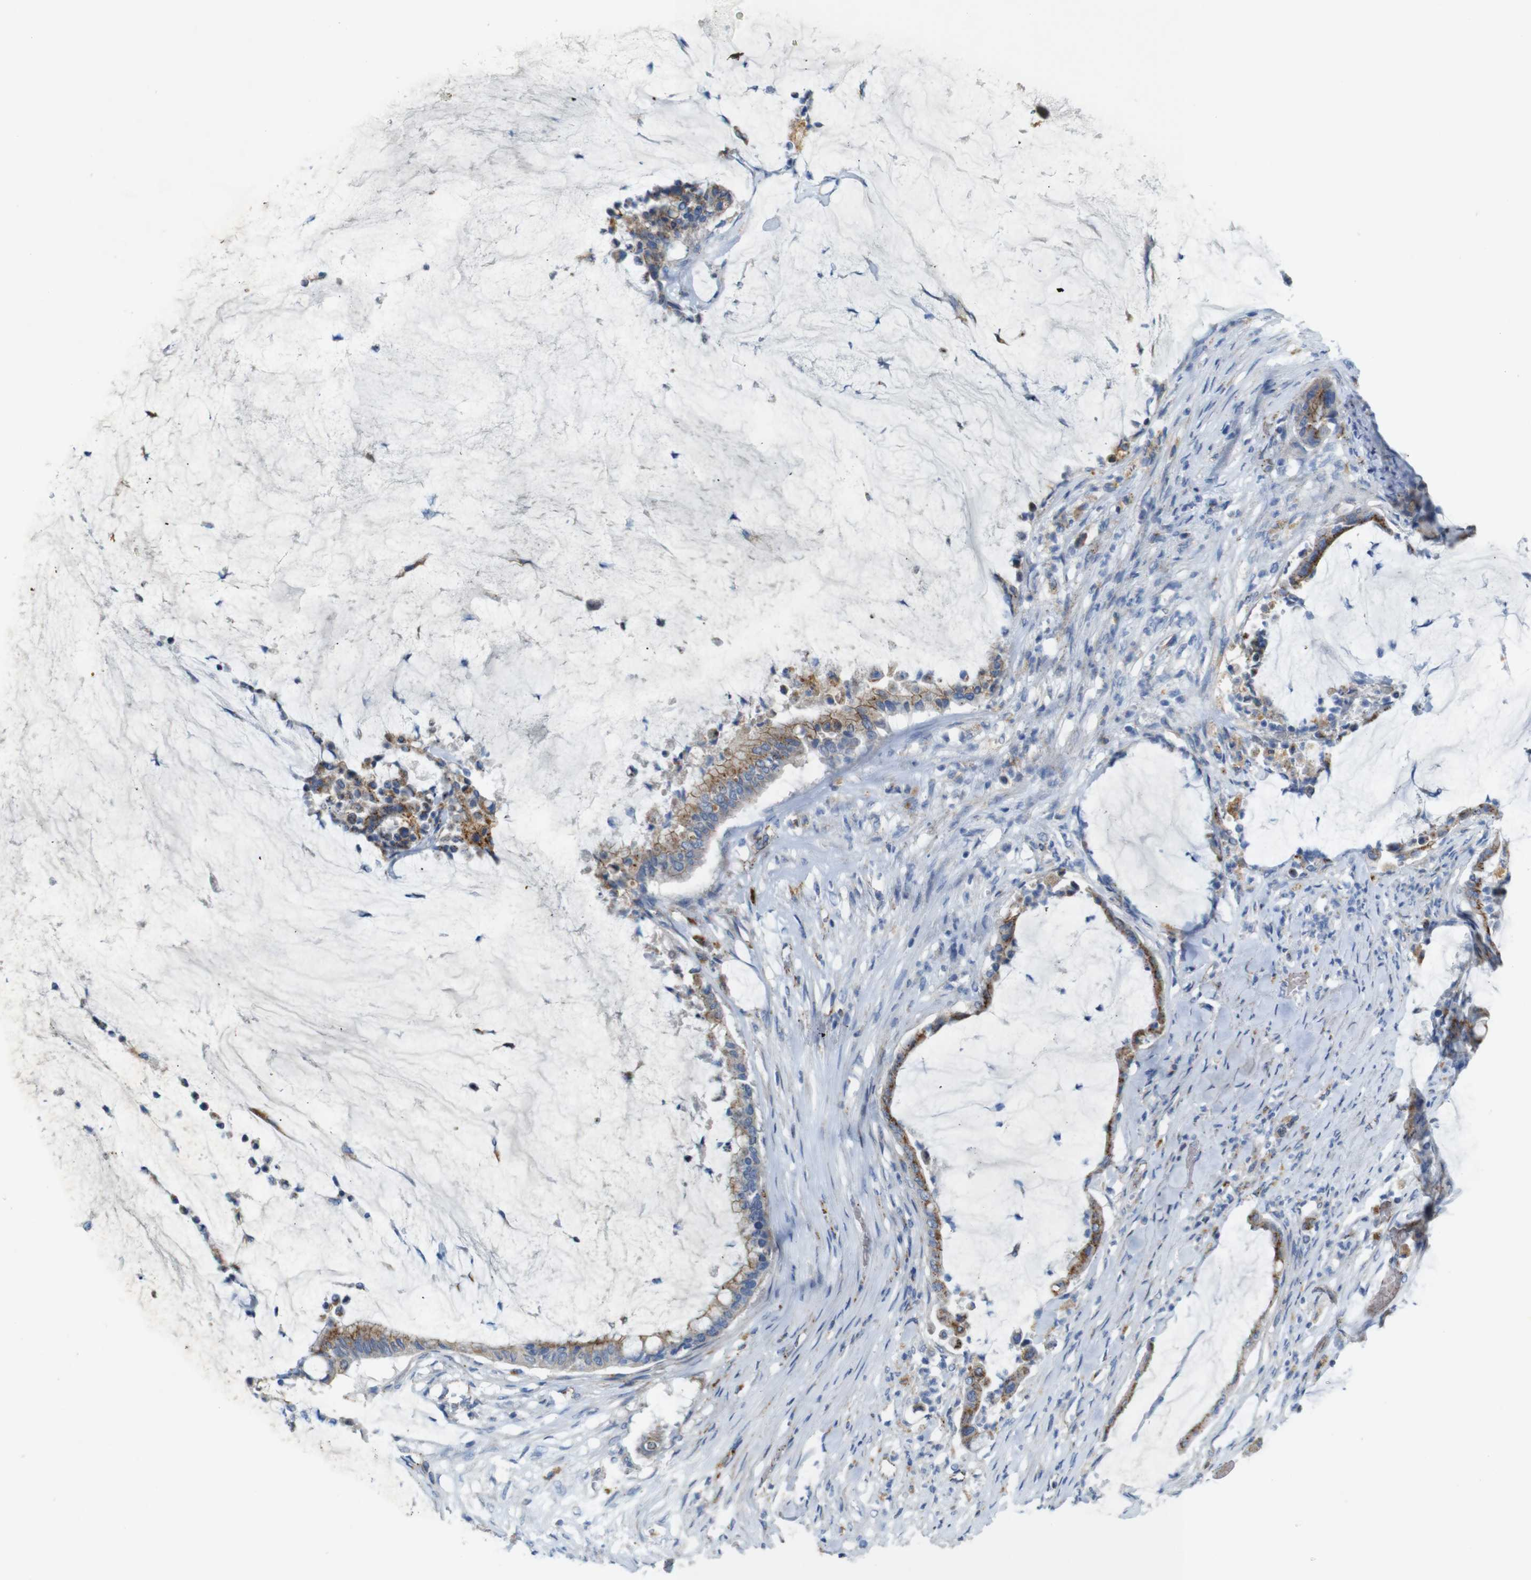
{"staining": {"intensity": "moderate", "quantity": "25%-75%", "location": "cytoplasmic/membranous"}, "tissue": "pancreatic cancer", "cell_type": "Tumor cells", "image_type": "cancer", "snomed": [{"axis": "morphology", "description": "Adenocarcinoma, NOS"}, {"axis": "topography", "description": "Pancreas"}], "caption": "Adenocarcinoma (pancreatic) stained with DAB immunohistochemistry (IHC) demonstrates medium levels of moderate cytoplasmic/membranous positivity in about 25%-75% of tumor cells.", "gene": "NHLRC3", "patient": {"sex": "male", "age": 41}}